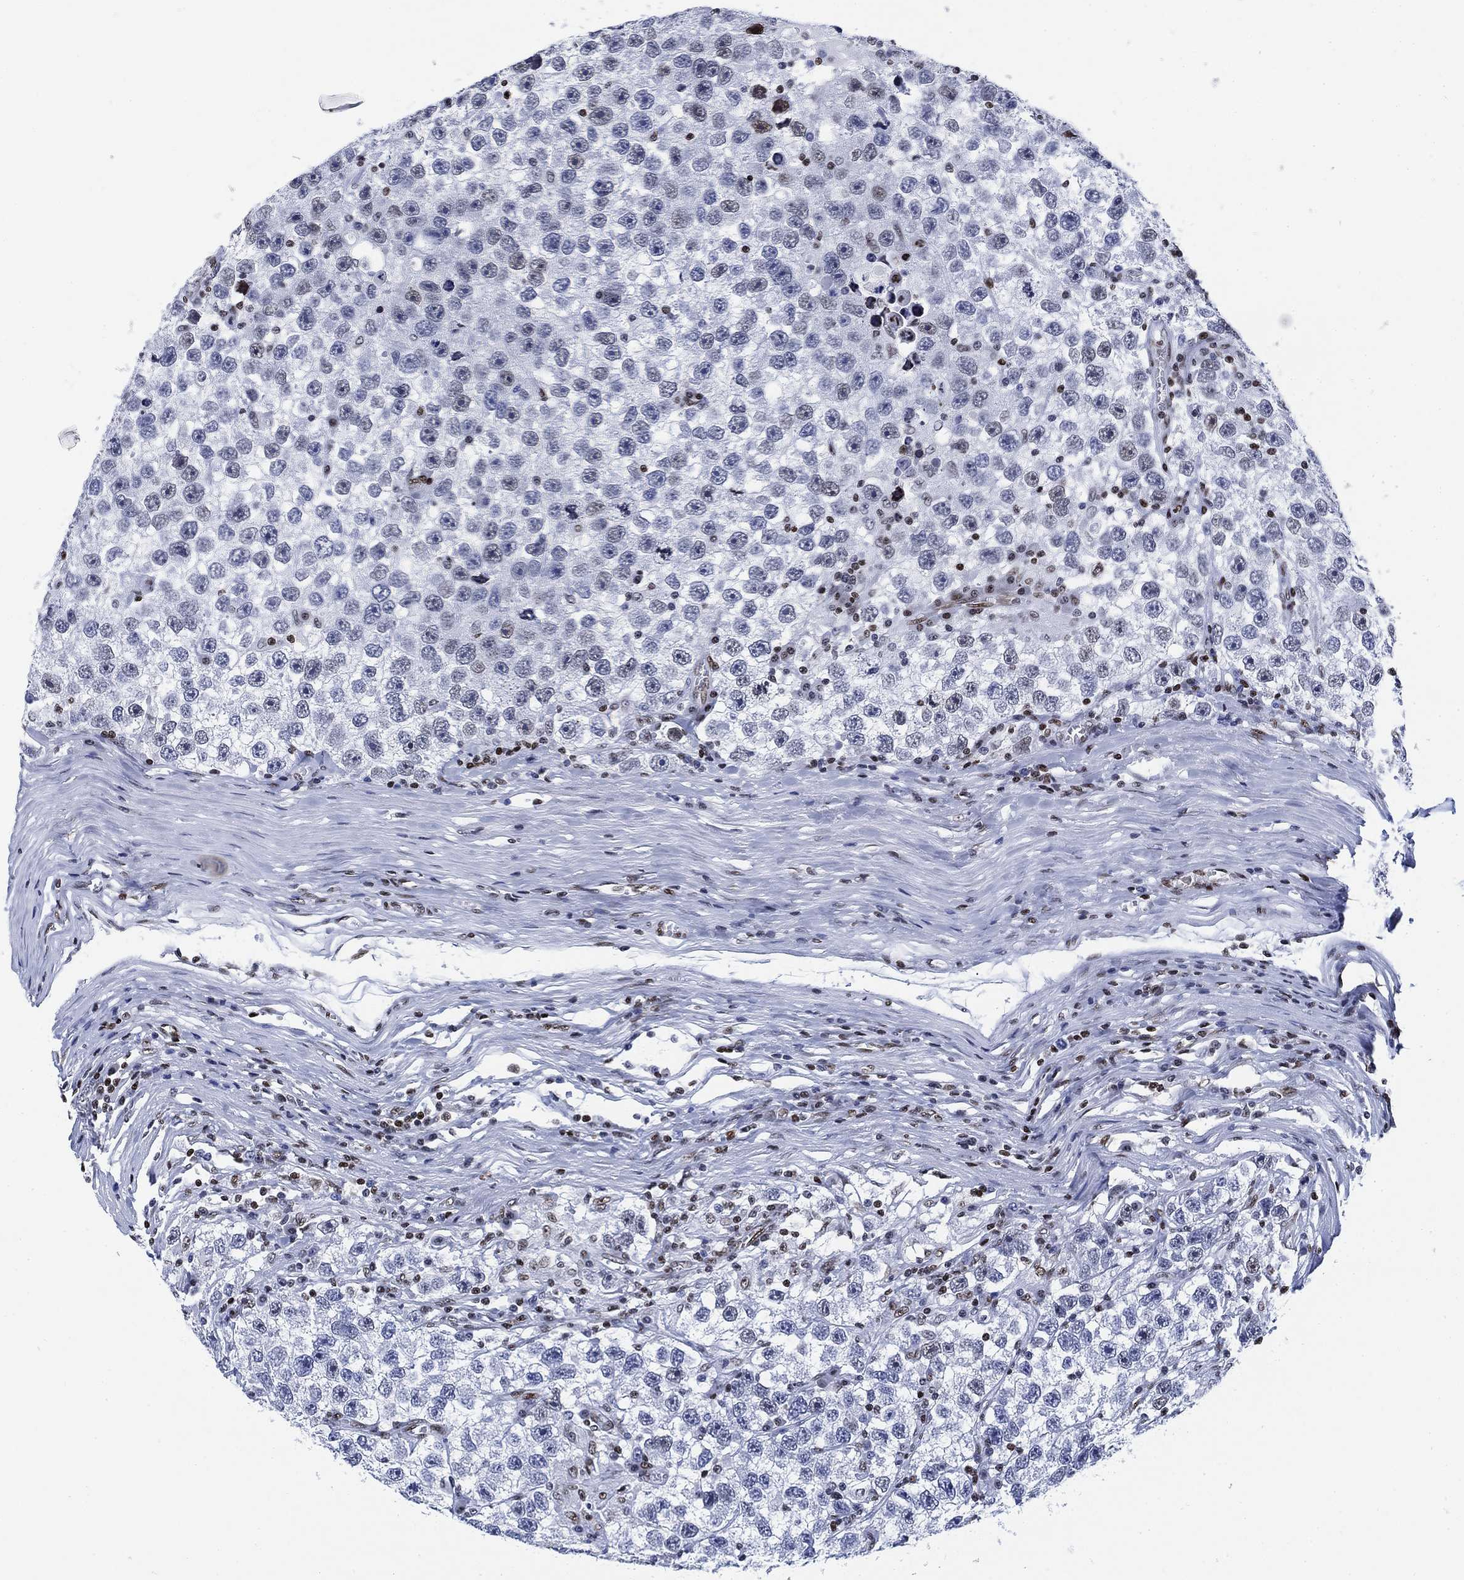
{"staining": {"intensity": "negative", "quantity": "none", "location": "none"}, "tissue": "testis cancer", "cell_type": "Tumor cells", "image_type": "cancer", "snomed": [{"axis": "morphology", "description": "Seminoma, NOS"}, {"axis": "topography", "description": "Testis"}], "caption": "This is a histopathology image of IHC staining of testis cancer (seminoma), which shows no expression in tumor cells.", "gene": "H1-10", "patient": {"sex": "male", "age": 26}}